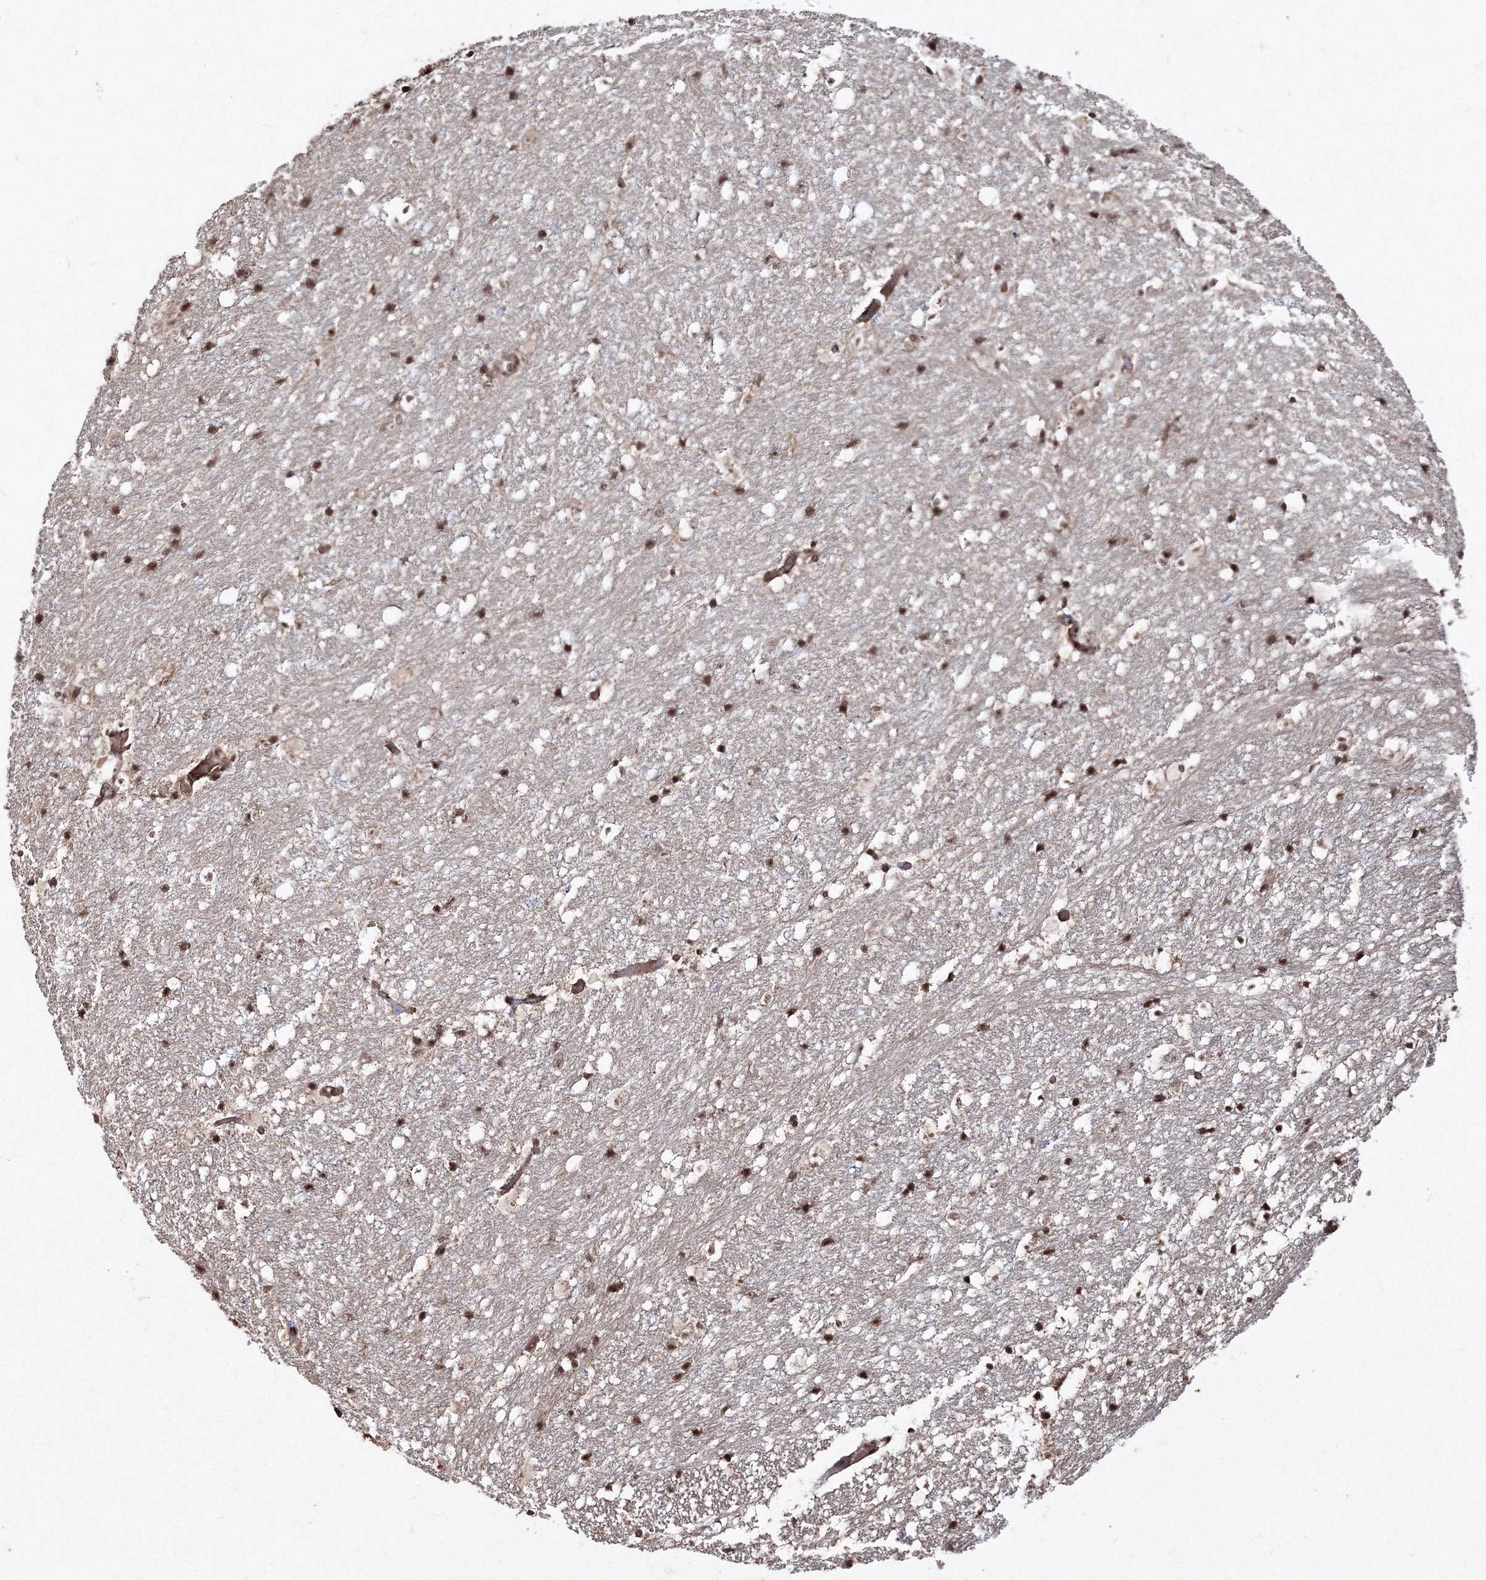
{"staining": {"intensity": "strong", "quantity": ">75%", "location": "cytoplasmic/membranous,nuclear"}, "tissue": "hippocampus", "cell_type": "Glial cells", "image_type": "normal", "snomed": [{"axis": "morphology", "description": "Normal tissue, NOS"}, {"axis": "topography", "description": "Hippocampus"}], "caption": "Unremarkable hippocampus exhibits strong cytoplasmic/membranous,nuclear positivity in approximately >75% of glial cells, visualized by immunohistochemistry. The protein is stained brown, and the nuclei are stained in blue (DAB (3,3'-diaminobenzidine) IHC with brightfield microscopy, high magnification).", "gene": "PEX13", "patient": {"sex": "female", "age": 52}}